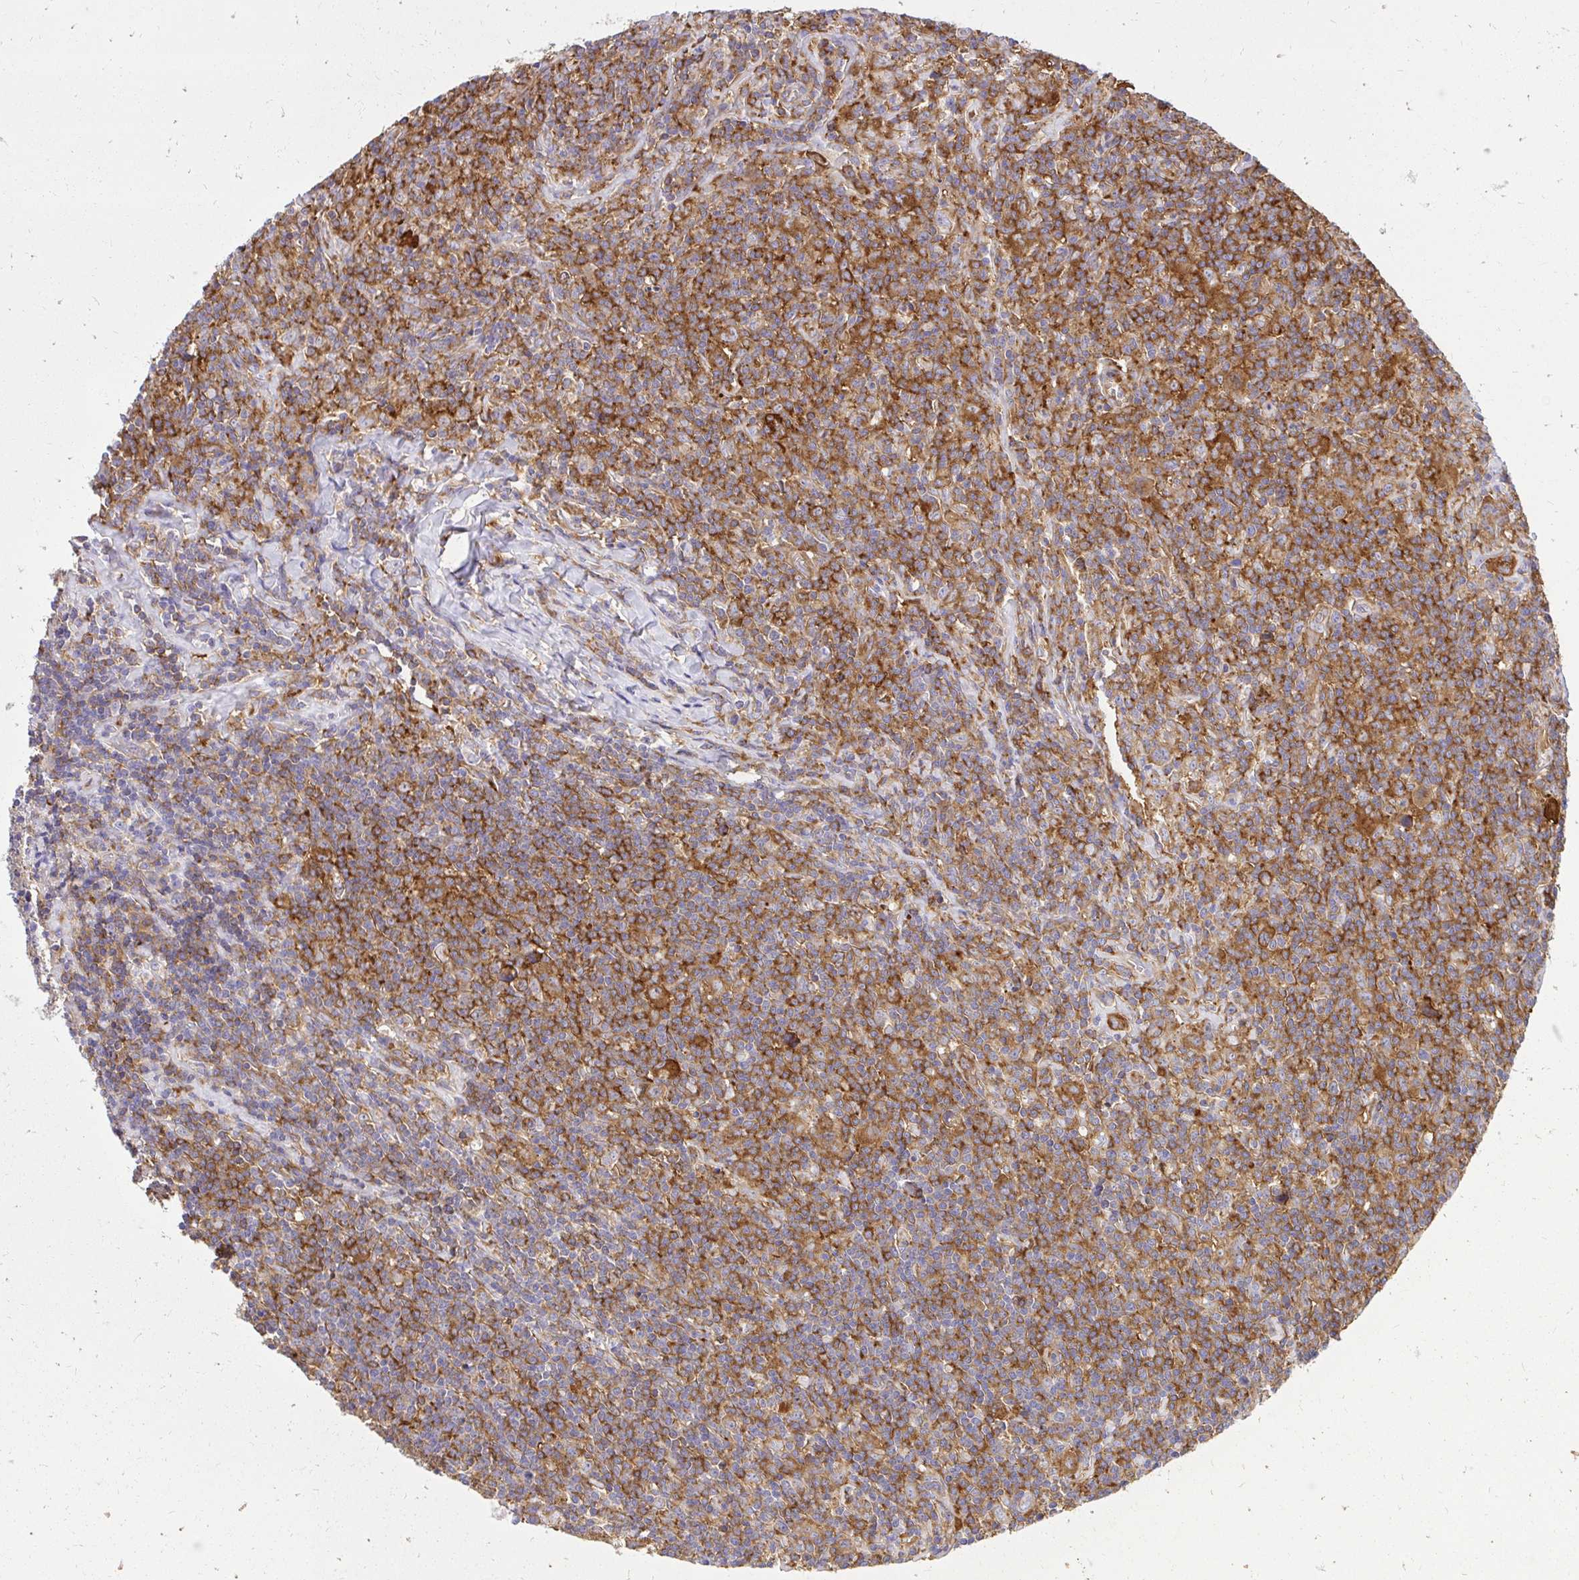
{"staining": {"intensity": "moderate", "quantity": ">75%", "location": "cytoplasmic/membranous"}, "tissue": "lymphoma", "cell_type": "Tumor cells", "image_type": "cancer", "snomed": [{"axis": "morphology", "description": "Hodgkin's disease, NOS"}, {"axis": "topography", "description": "Lymph node"}], "caption": "DAB immunohistochemical staining of Hodgkin's disease demonstrates moderate cytoplasmic/membranous protein positivity in approximately >75% of tumor cells. Using DAB (brown) and hematoxylin (blue) stains, captured at high magnification using brightfield microscopy.", "gene": "ABCB10", "patient": {"sex": "female", "age": 18}}